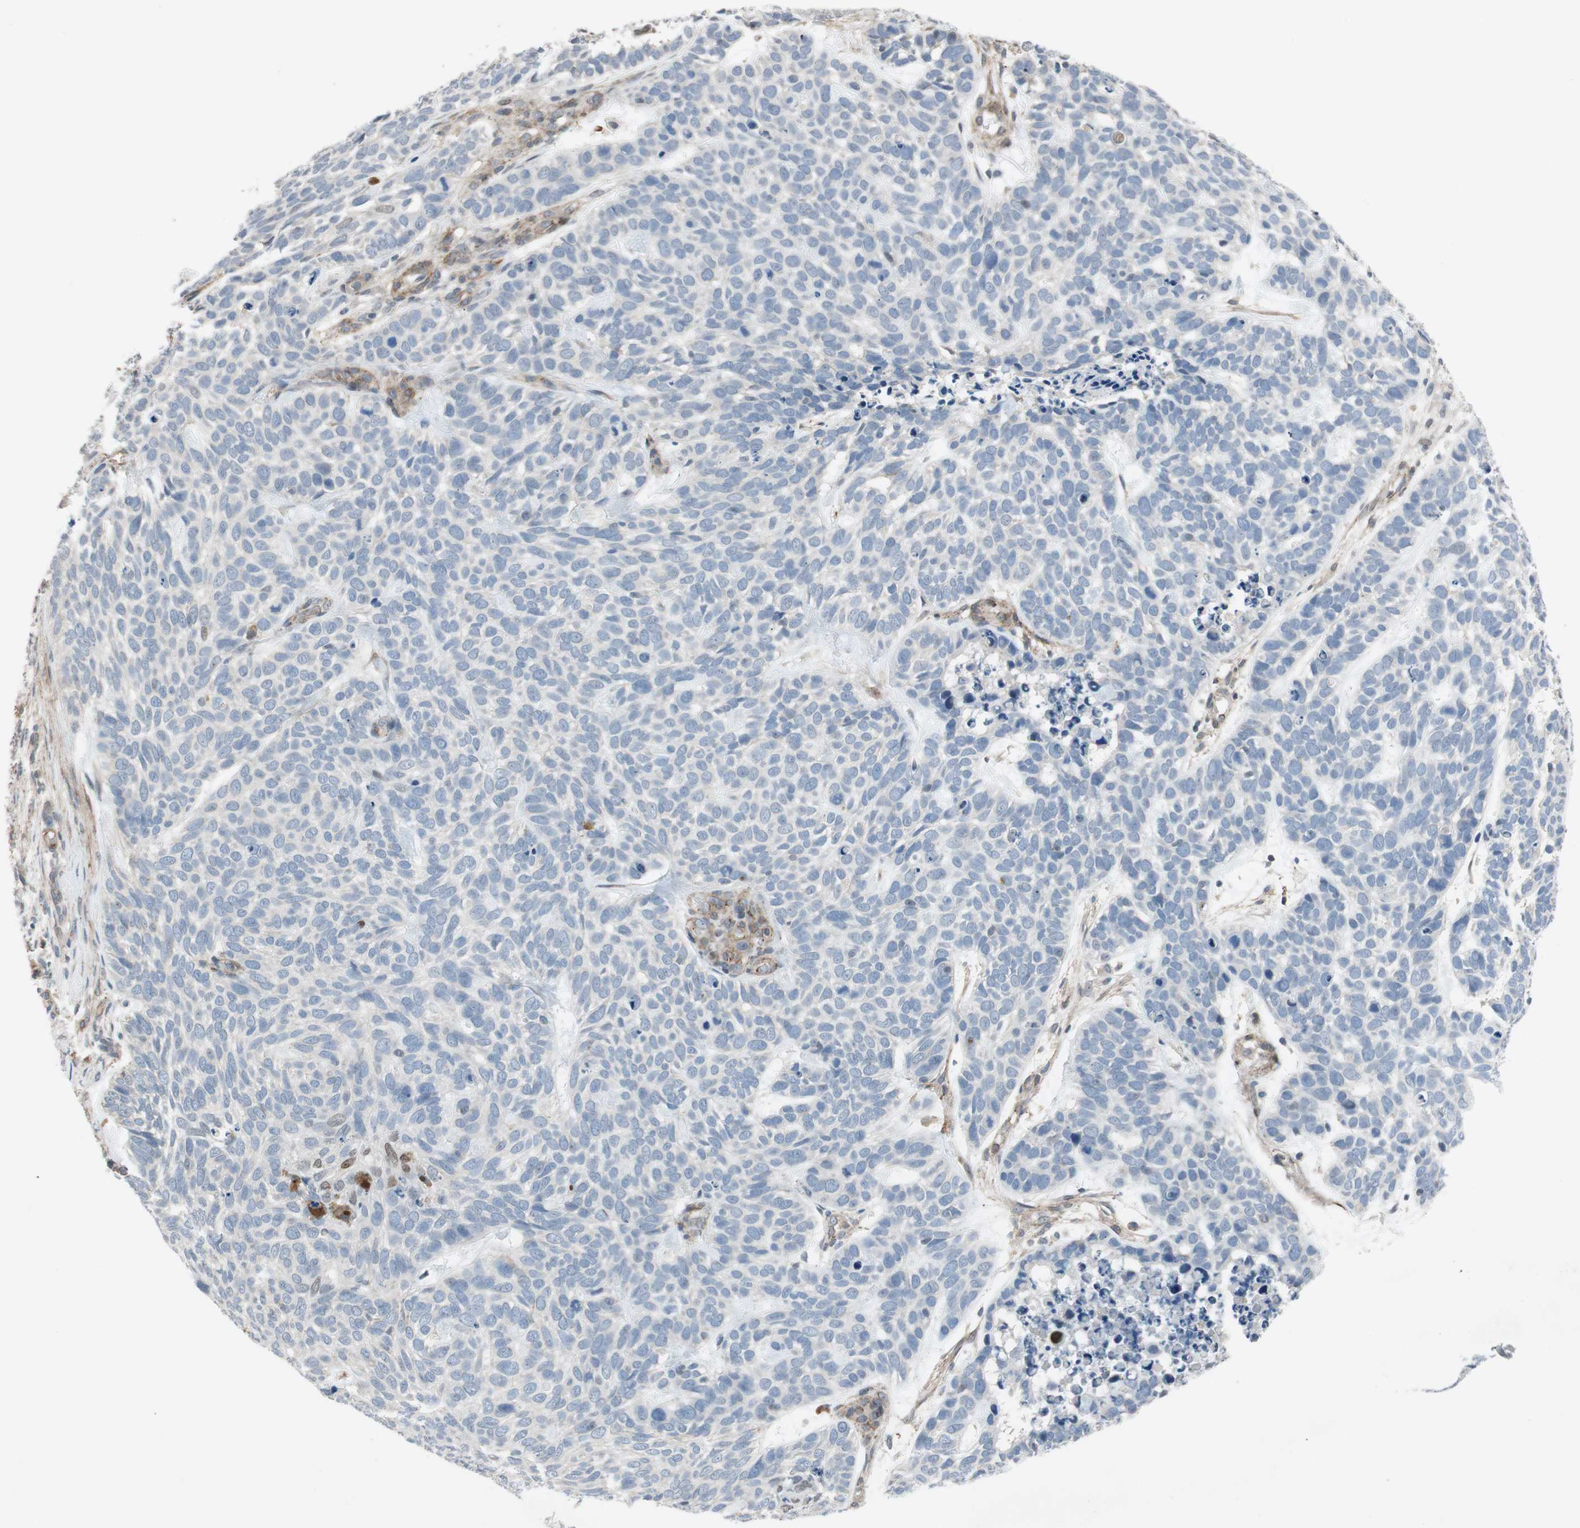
{"staining": {"intensity": "negative", "quantity": "none", "location": "none"}, "tissue": "skin cancer", "cell_type": "Tumor cells", "image_type": "cancer", "snomed": [{"axis": "morphology", "description": "Basal cell carcinoma"}, {"axis": "topography", "description": "Skin"}], "caption": "An immunohistochemistry (IHC) histopathology image of skin basal cell carcinoma is shown. There is no staining in tumor cells of skin basal cell carcinoma. (DAB (3,3'-diaminobenzidine) IHC visualized using brightfield microscopy, high magnification).", "gene": "GRHL1", "patient": {"sex": "male", "age": 87}}